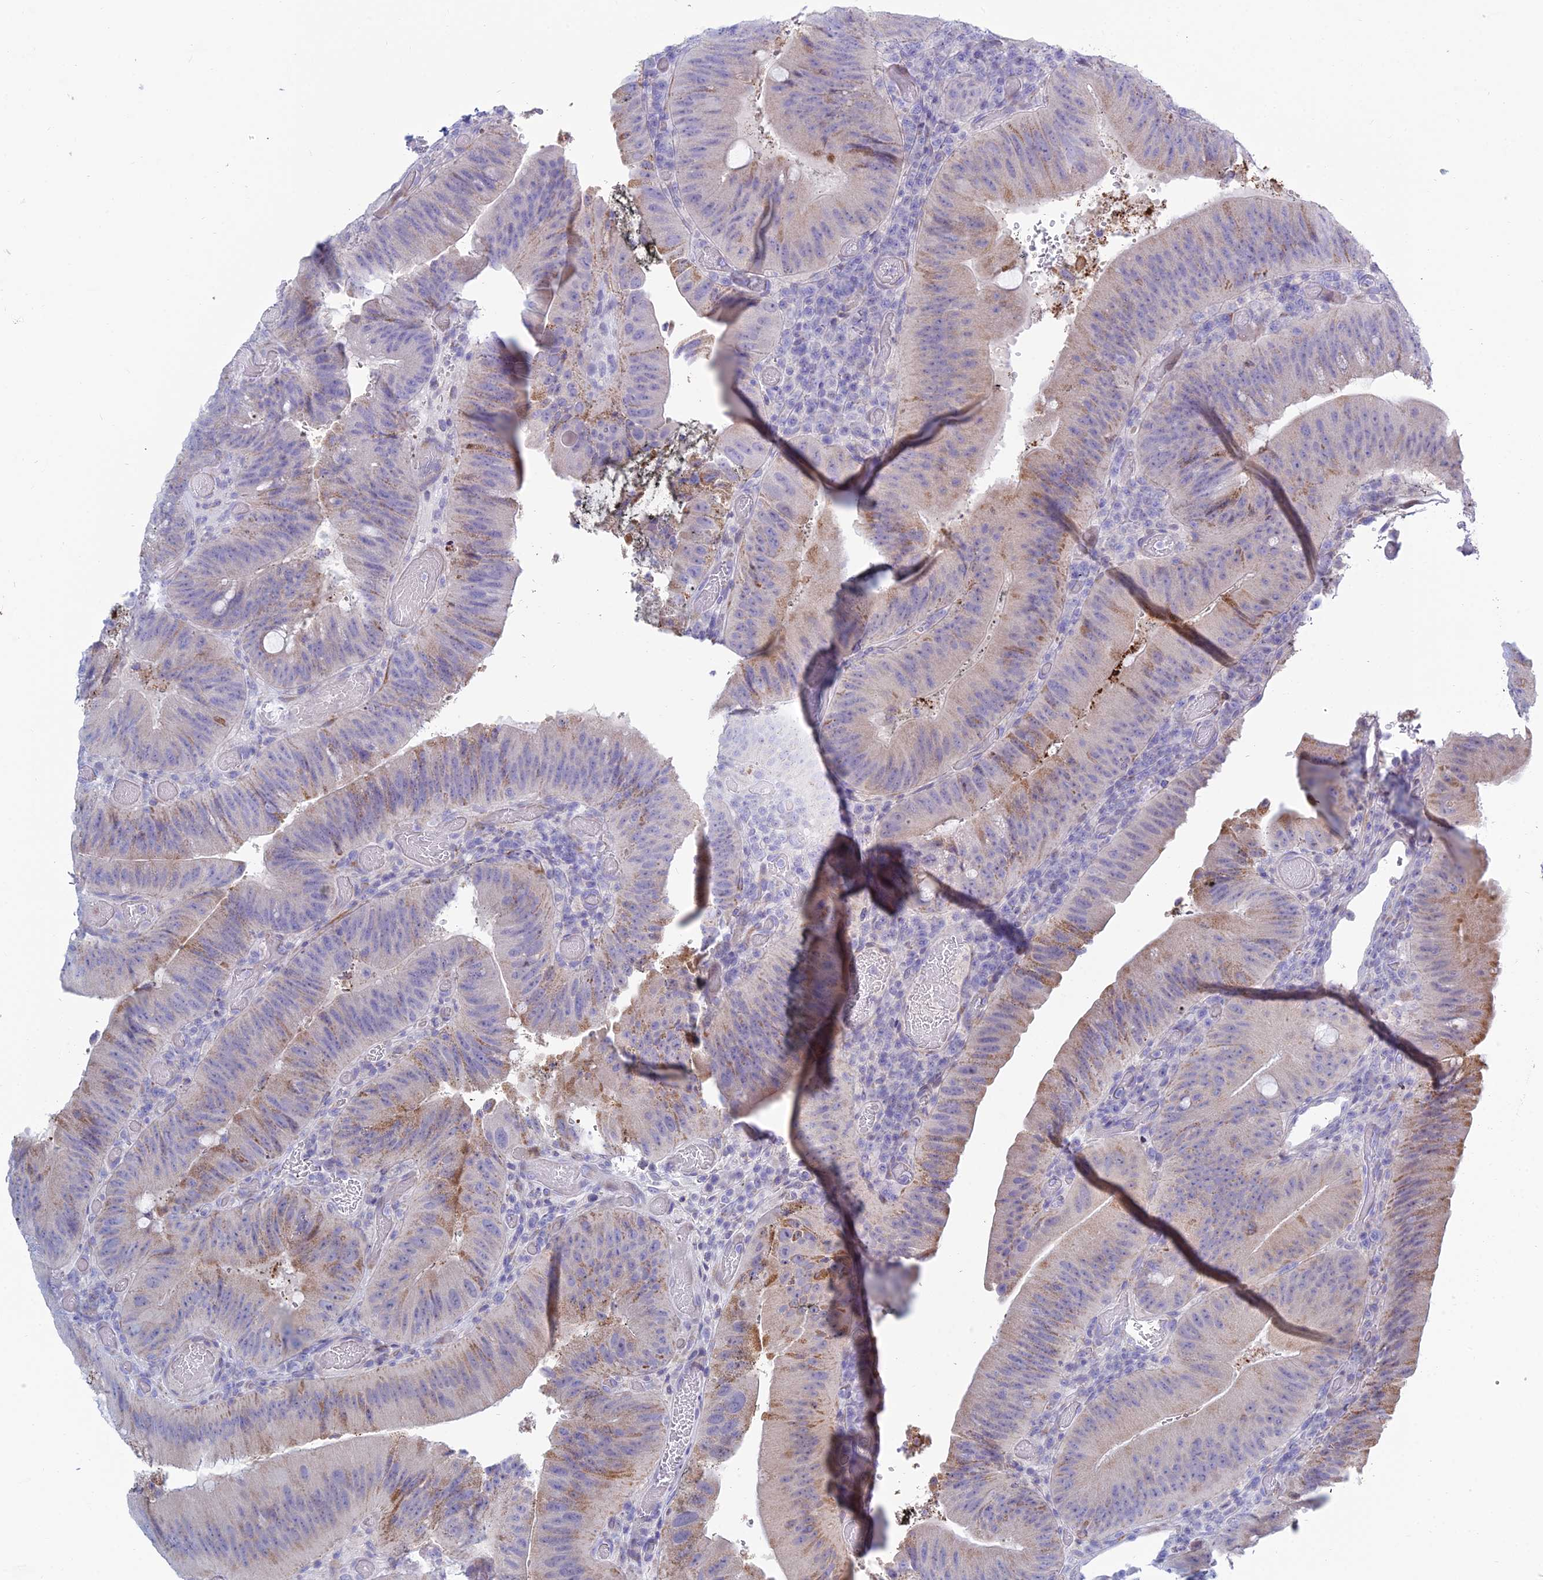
{"staining": {"intensity": "weak", "quantity": "25%-75%", "location": "cytoplasmic/membranous"}, "tissue": "colorectal cancer", "cell_type": "Tumor cells", "image_type": "cancer", "snomed": [{"axis": "morphology", "description": "Adenocarcinoma, NOS"}, {"axis": "topography", "description": "Colon"}], "caption": "IHC image of neoplastic tissue: human adenocarcinoma (colorectal) stained using IHC displays low levels of weak protein expression localized specifically in the cytoplasmic/membranous of tumor cells, appearing as a cytoplasmic/membranous brown color.", "gene": "PRR13", "patient": {"sex": "female", "age": 43}}